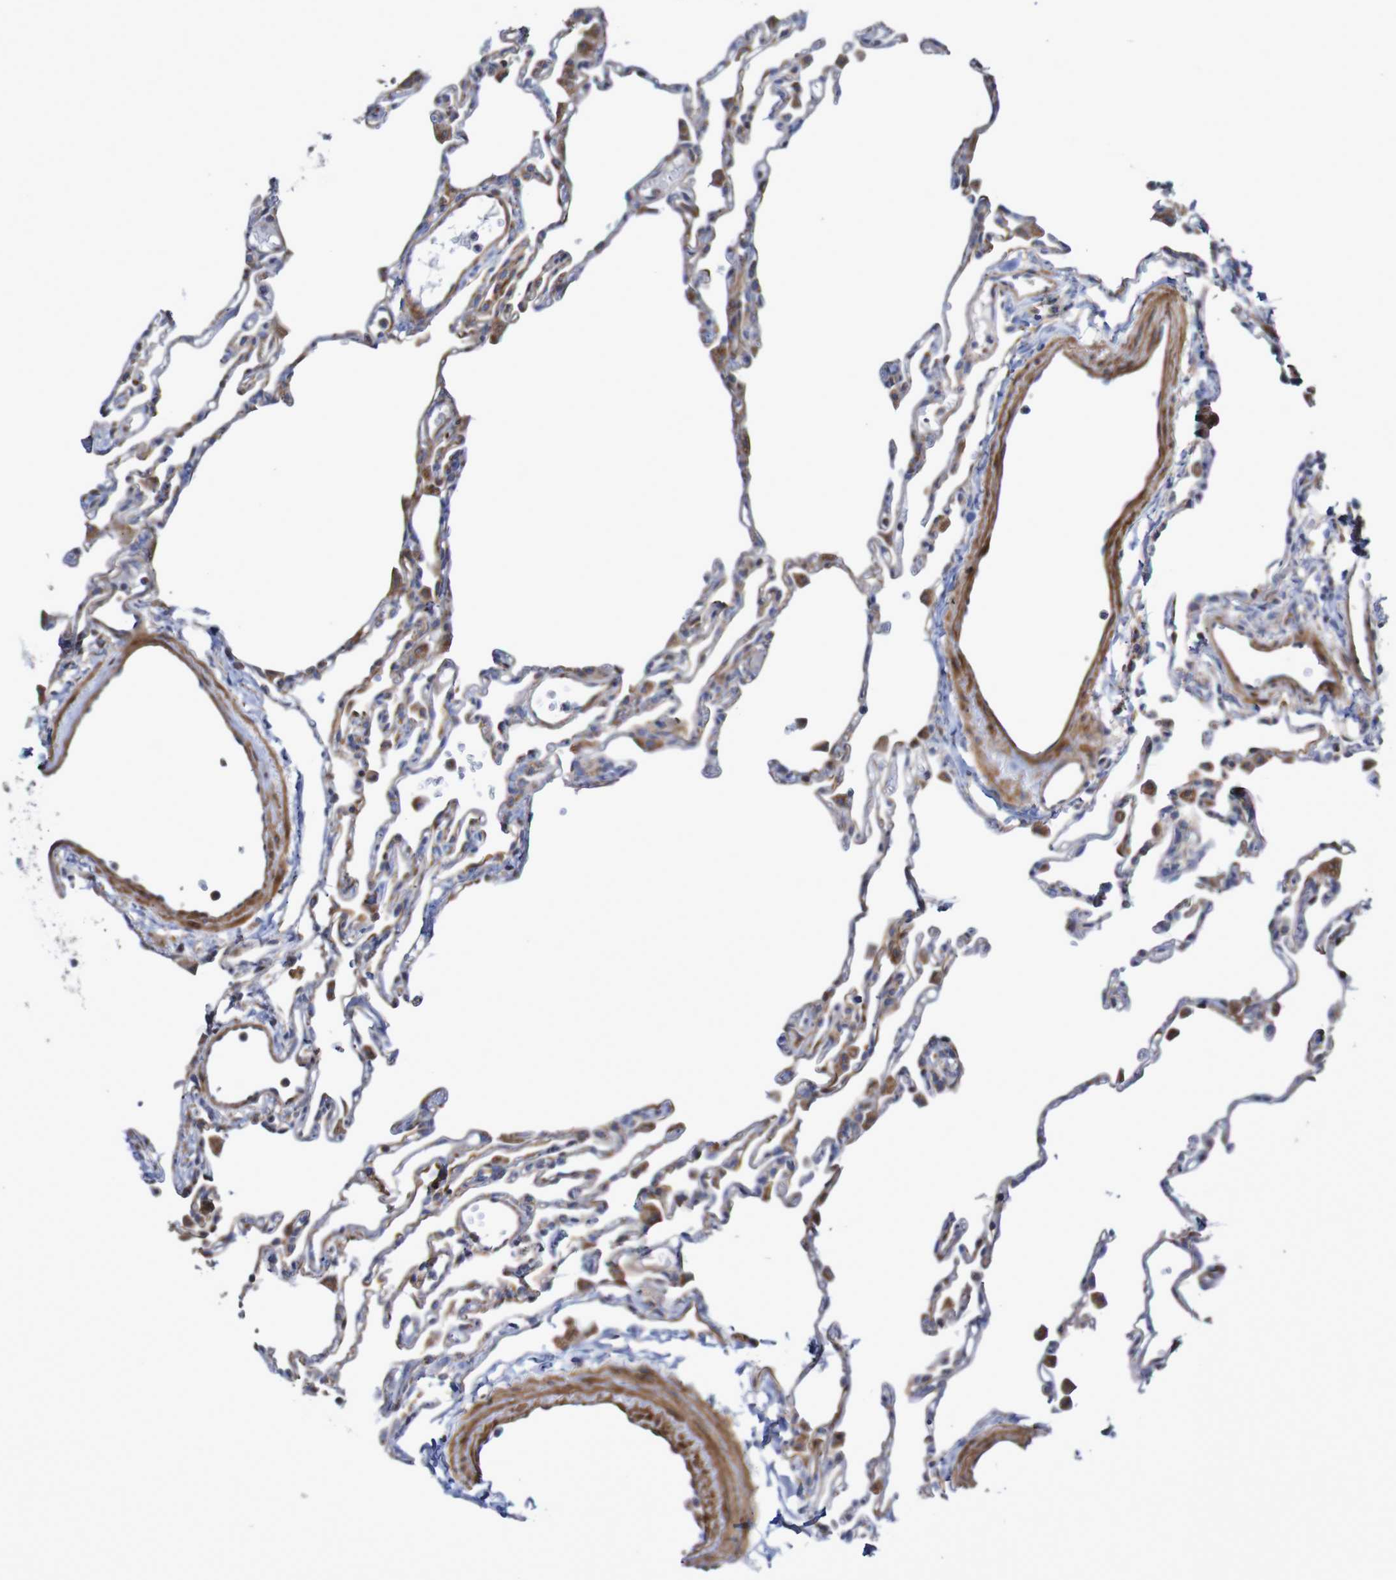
{"staining": {"intensity": "moderate", "quantity": ">75%", "location": "cytoplasmic/membranous"}, "tissue": "lung", "cell_type": "Alveolar cells", "image_type": "normal", "snomed": [{"axis": "morphology", "description": "Normal tissue, NOS"}, {"axis": "topography", "description": "Lung"}], "caption": "This photomicrograph displays immunohistochemistry staining of benign lung, with medium moderate cytoplasmic/membranous staining in about >75% of alveolar cells.", "gene": "MMEL1", "patient": {"sex": "female", "age": 49}}